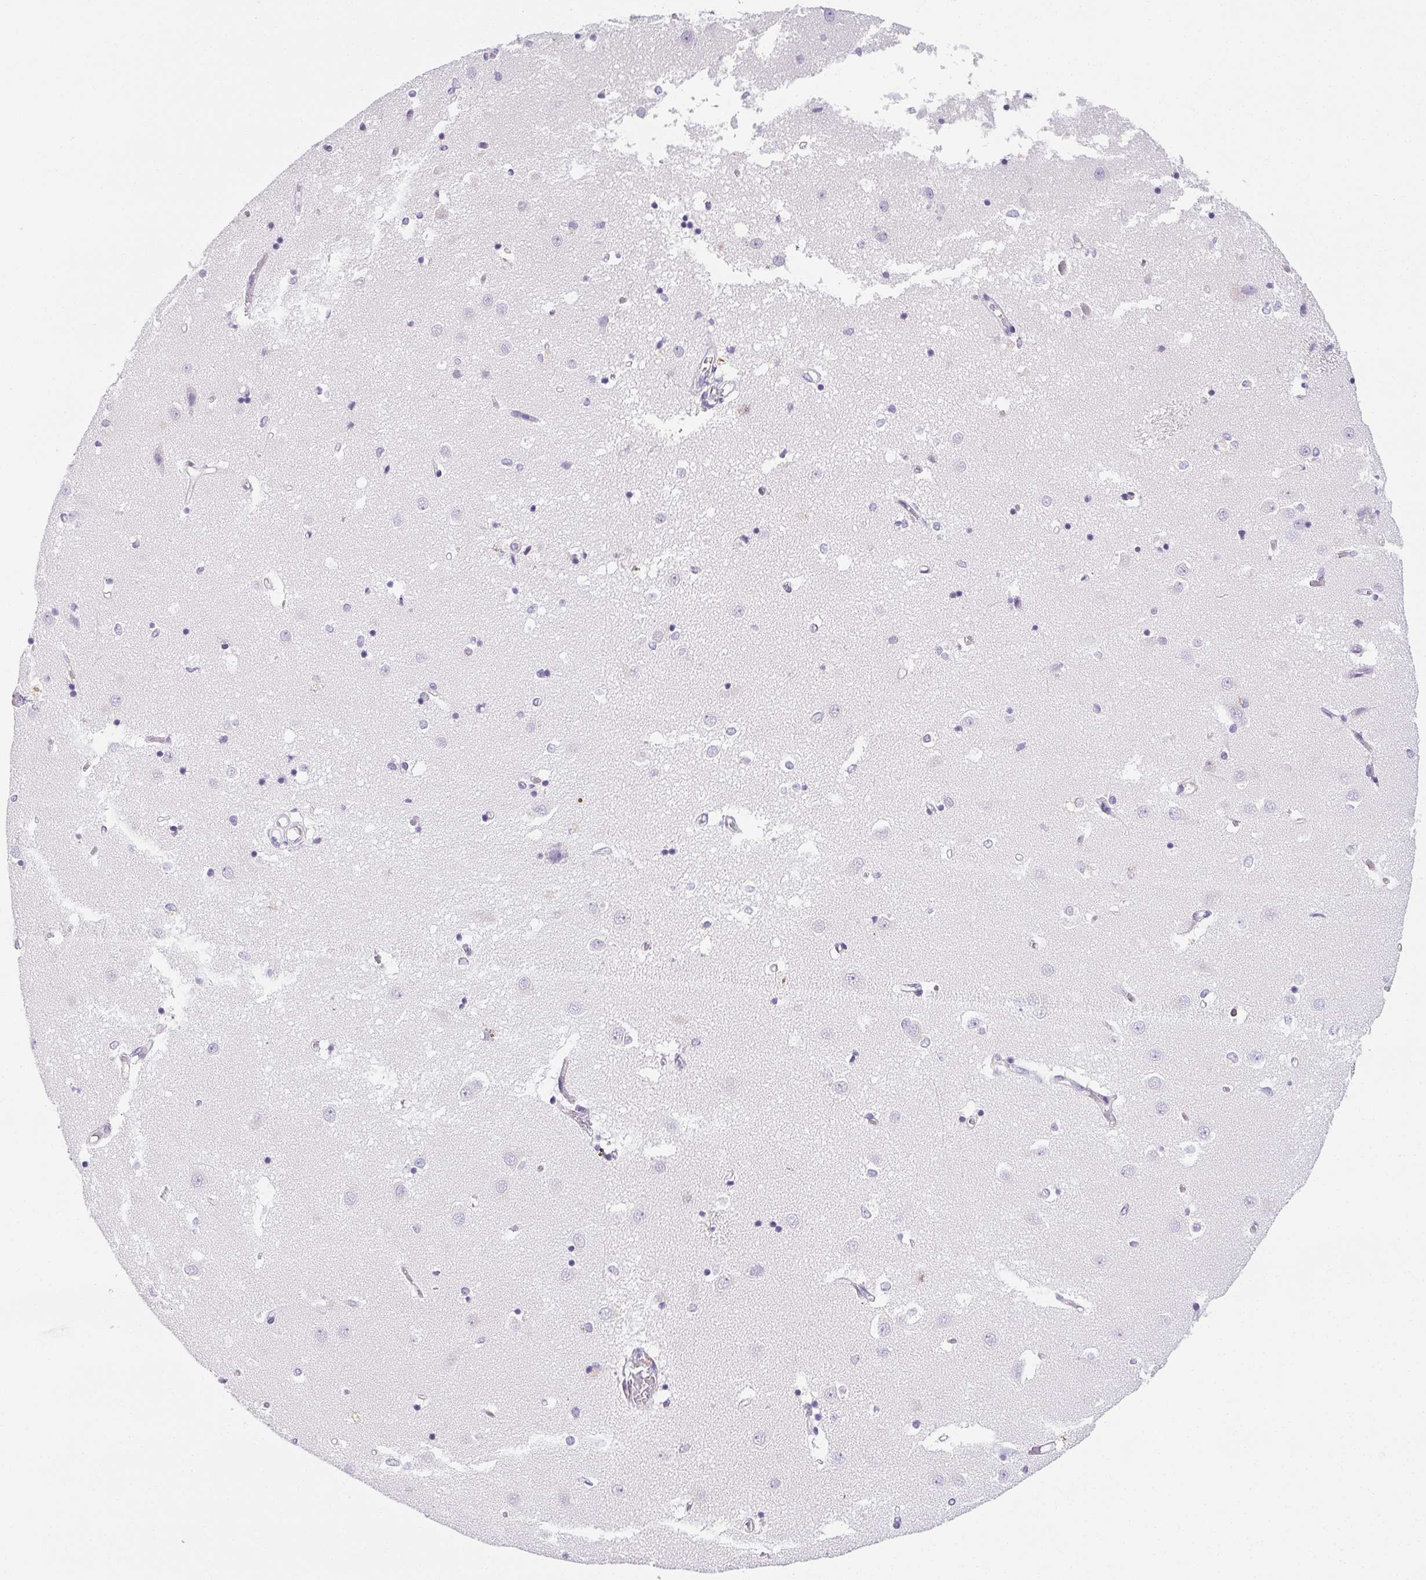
{"staining": {"intensity": "negative", "quantity": "none", "location": "none"}, "tissue": "caudate", "cell_type": "Glial cells", "image_type": "normal", "snomed": [{"axis": "morphology", "description": "Normal tissue, NOS"}, {"axis": "topography", "description": "Lateral ventricle wall"}], "caption": "Immunohistochemistry (IHC) of unremarkable caudate exhibits no expression in glial cells.", "gene": "VTN", "patient": {"sex": "male", "age": 54}}